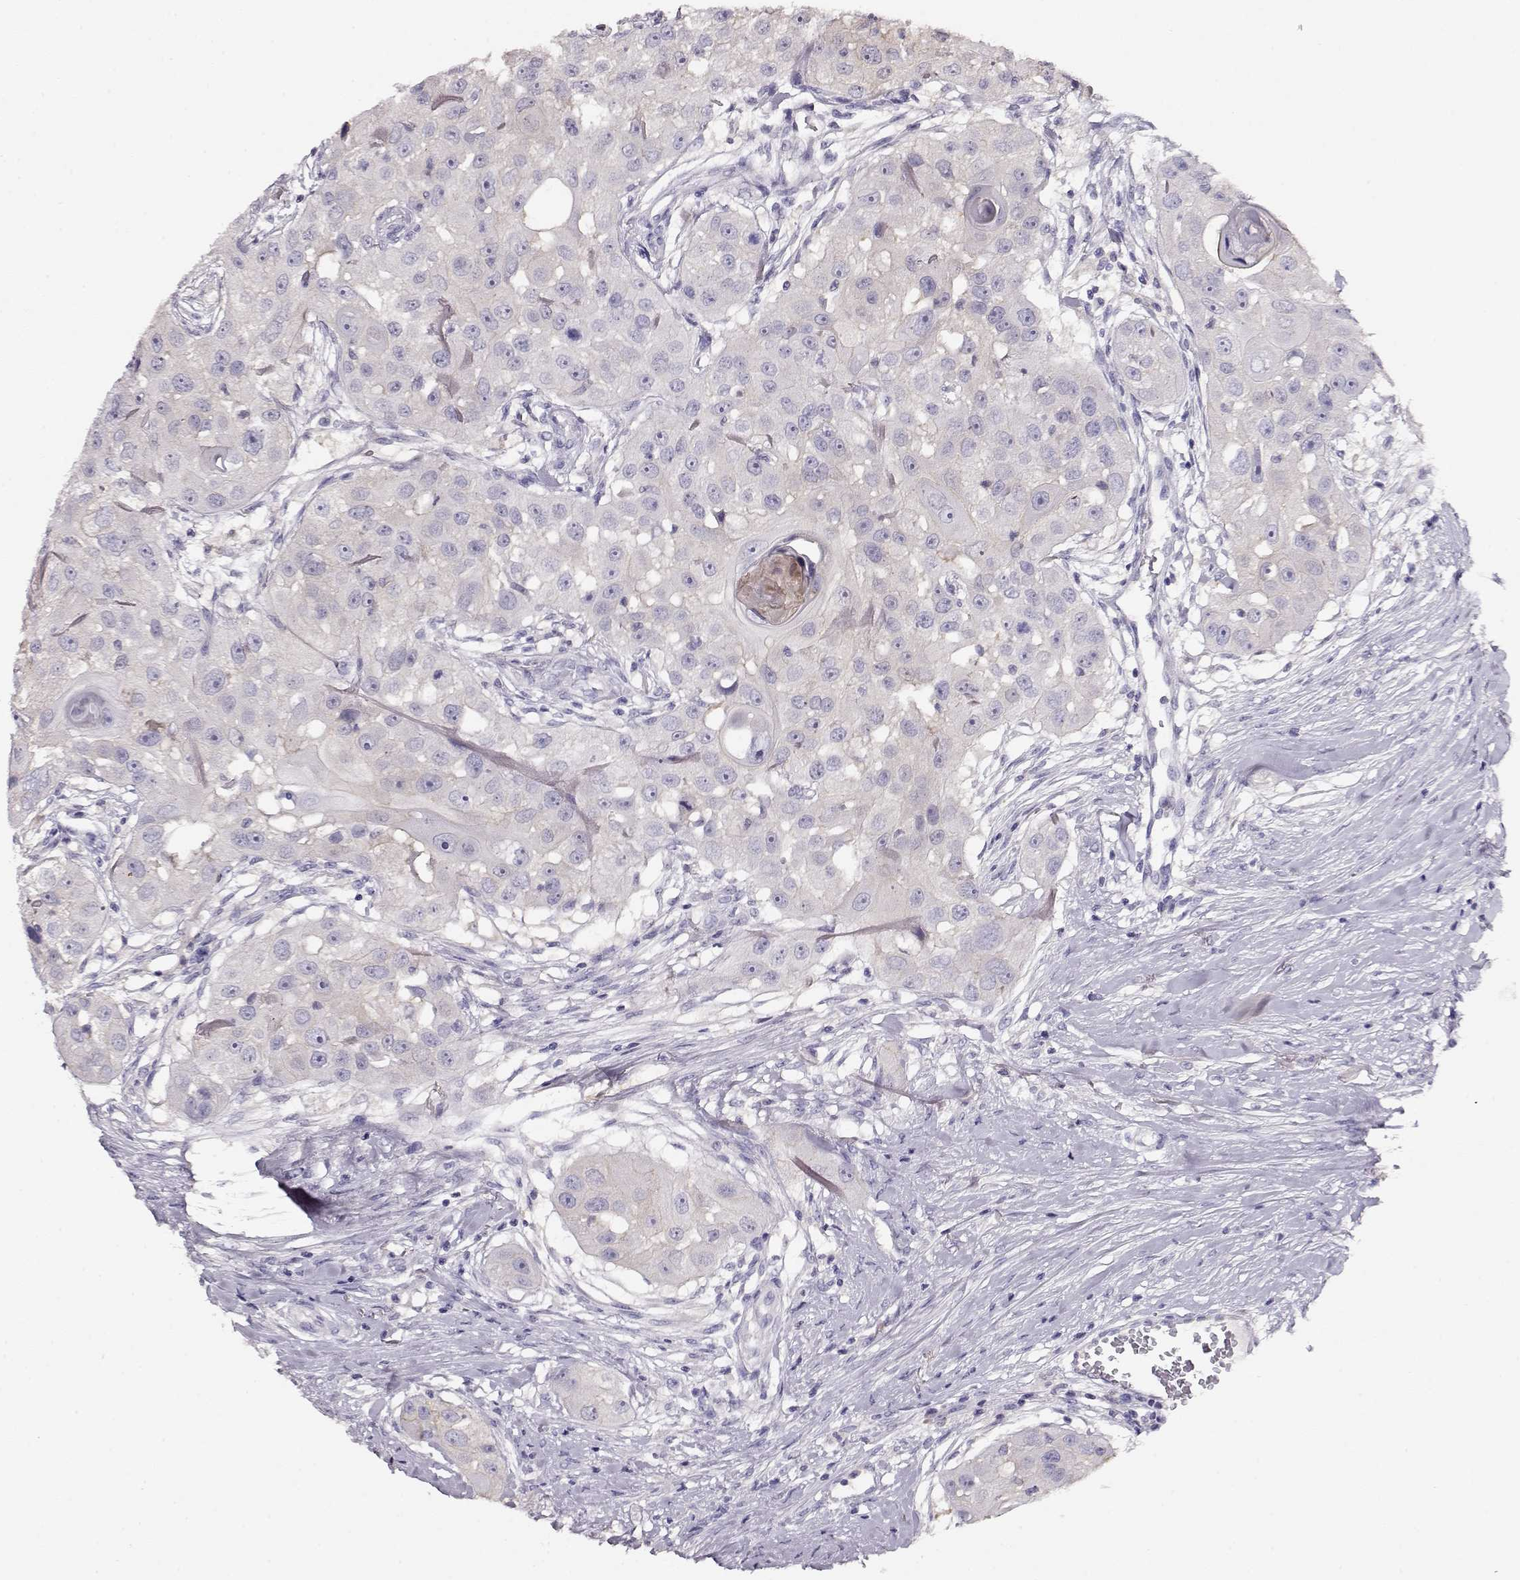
{"staining": {"intensity": "negative", "quantity": "none", "location": "none"}, "tissue": "head and neck cancer", "cell_type": "Tumor cells", "image_type": "cancer", "snomed": [{"axis": "morphology", "description": "Squamous cell carcinoma, NOS"}, {"axis": "topography", "description": "Head-Neck"}], "caption": "Immunohistochemistry of head and neck cancer (squamous cell carcinoma) reveals no staining in tumor cells.", "gene": "NDRG4", "patient": {"sex": "male", "age": 51}}